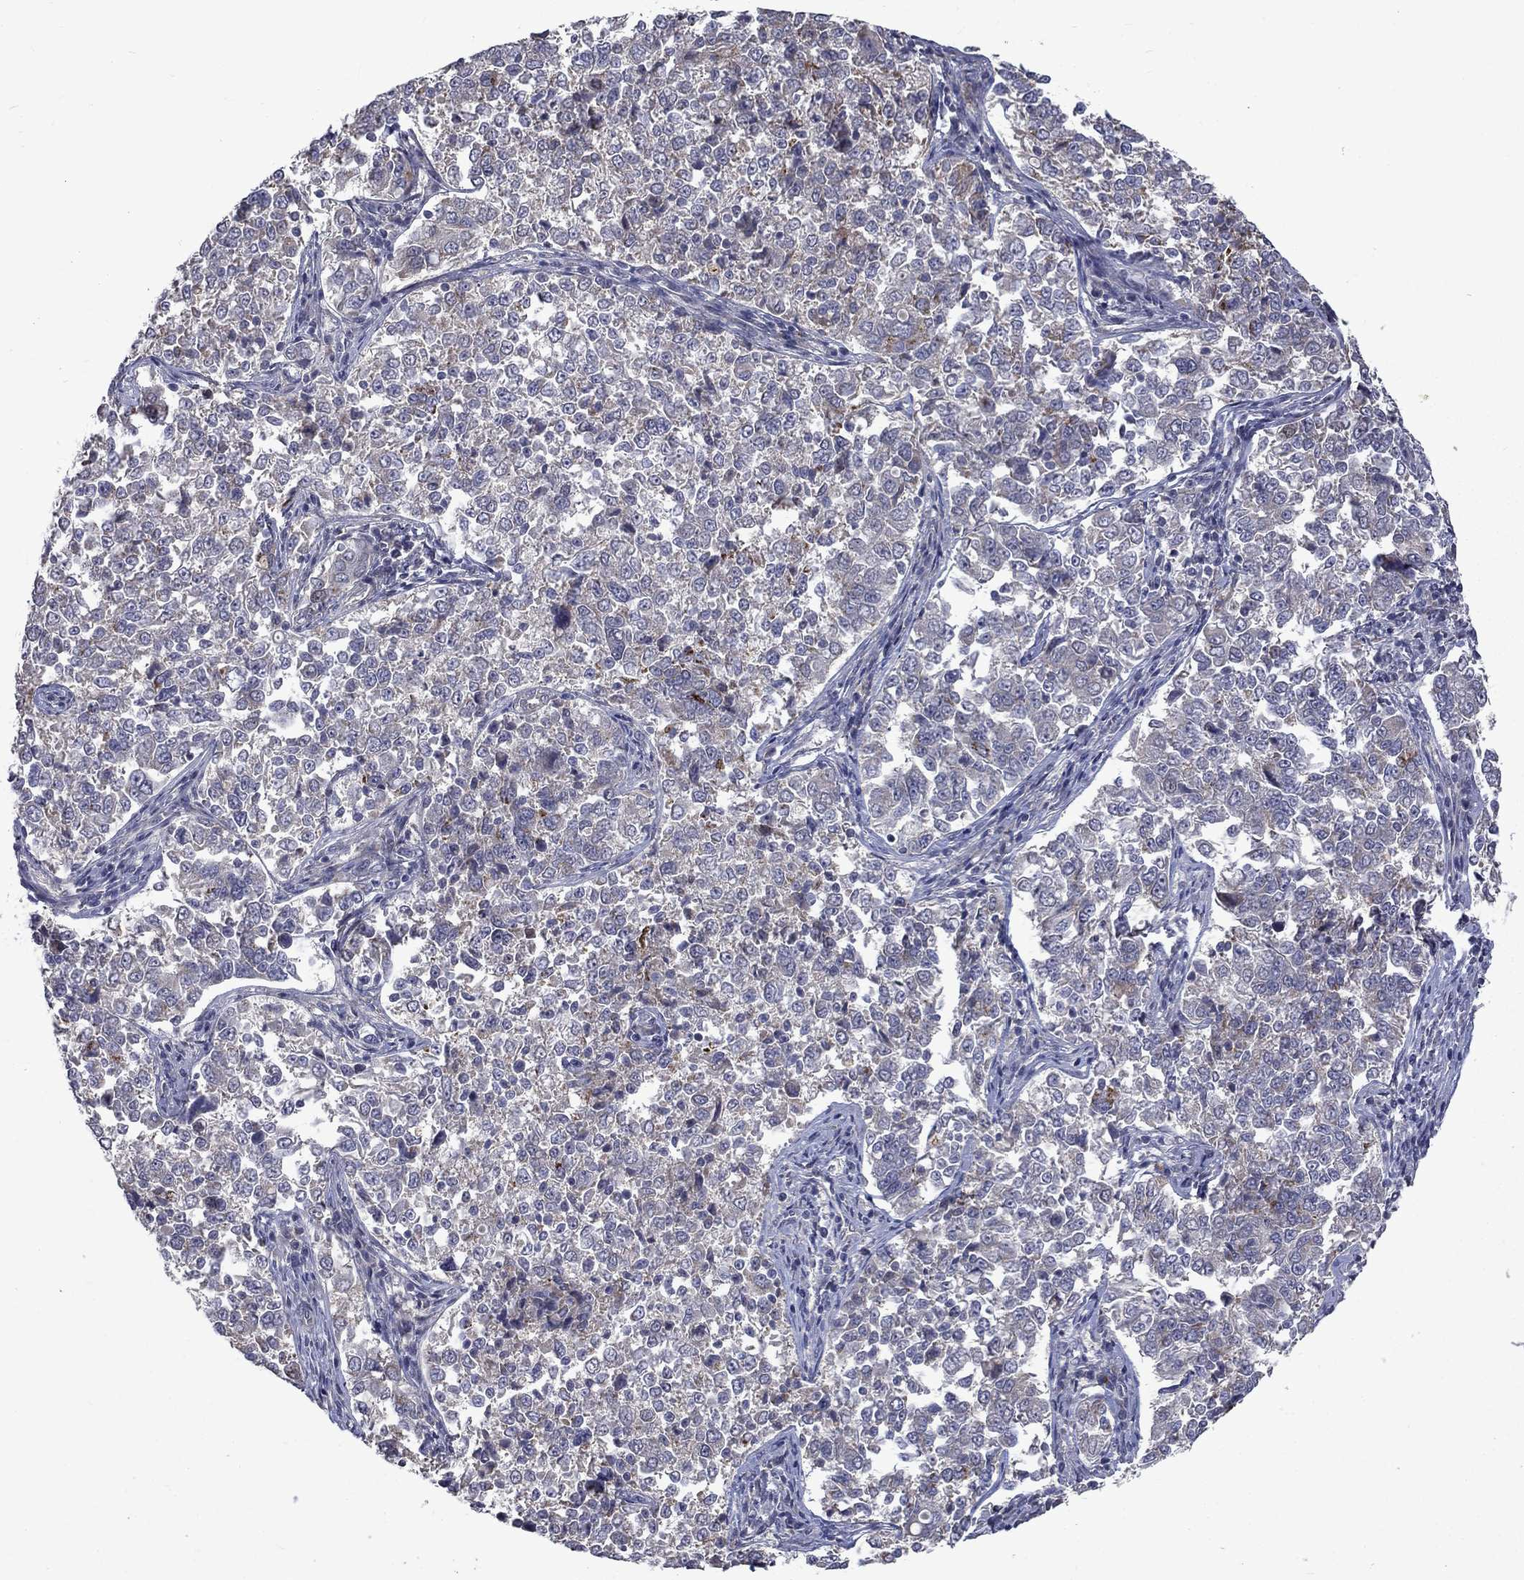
{"staining": {"intensity": "strong", "quantity": "<25%", "location": "cytoplasmic/membranous"}, "tissue": "endometrial cancer", "cell_type": "Tumor cells", "image_type": "cancer", "snomed": [{"axis": "morphology", "description": "Adenocarcinoma, NOS"}, {"axis": "topography", "description": "Endometrium"}], "caption": "The histopathology image exhibits a brown stain indicating the presence of a protein in the cytoplasmic/membranous of tumor cells in adenocarcinoma (endometrial). The protein of interest is shown in brown color, while the nuclei are stained blue.", "gene": "FAM3B", "patient": {"sex": "female", "age": 43}}